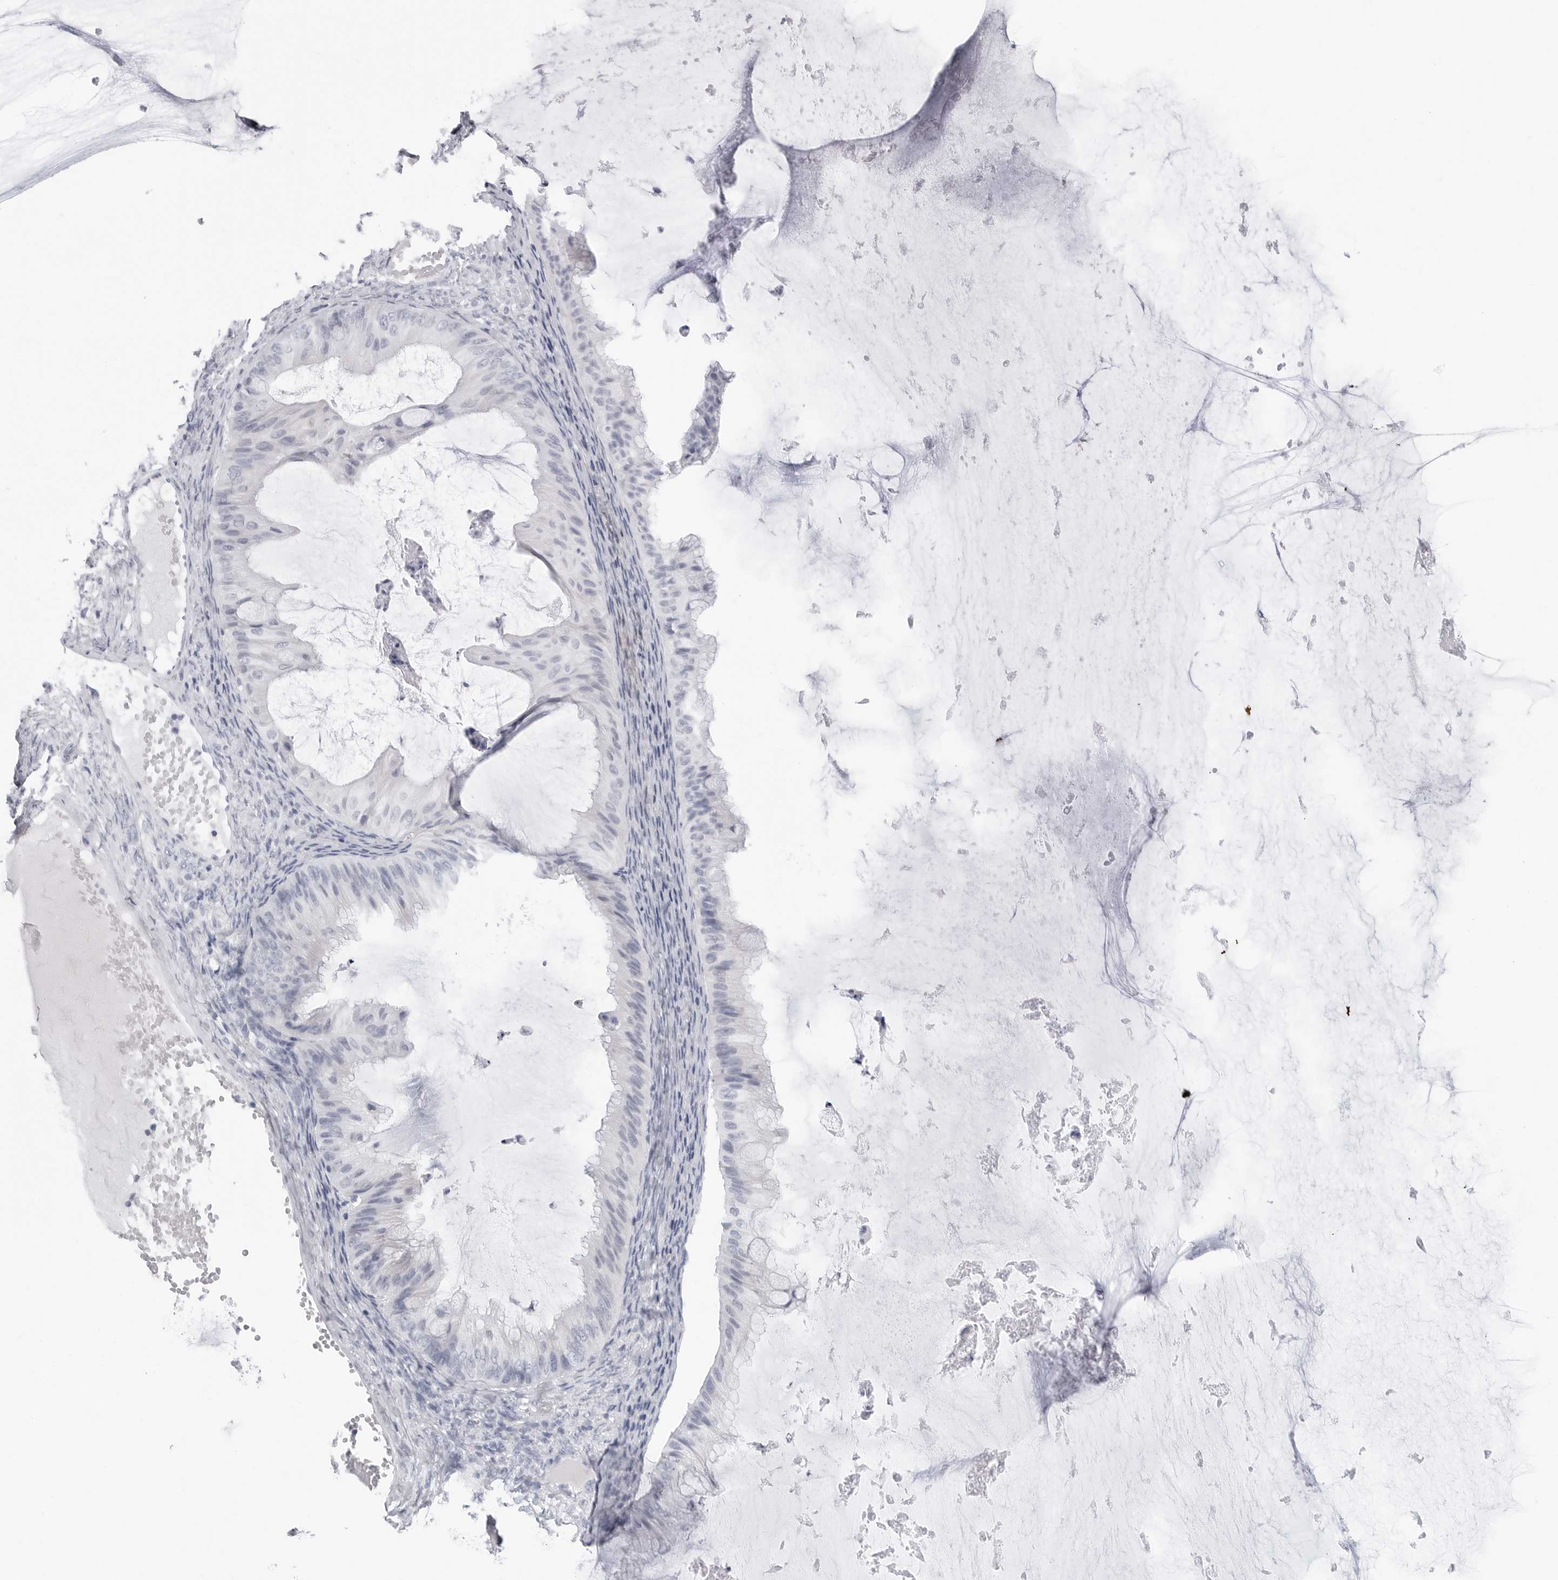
{"staining": {"intensity": "negative", "quantity": "none", "location": "none"}, "tissue": "ovarian cancer", "cell_type": "Tumor cells", "image_type": "cancer", "snomed": [{"axis": "morphology", "description": "Cystadenocarcinoma, mucinous, NOS"}, {"axis": "topography", "description": "Ovary"}], "caption": "High magnification brightfield microscopy of ovarian cancer stained with DAB (3,3'-diaminobenzidine) (brown) and counterstained with hematoxylin (blue): tumor cells show no significant positivity.", "gene": "CSH1", "patient": {"sex": "female", "age": 61}}